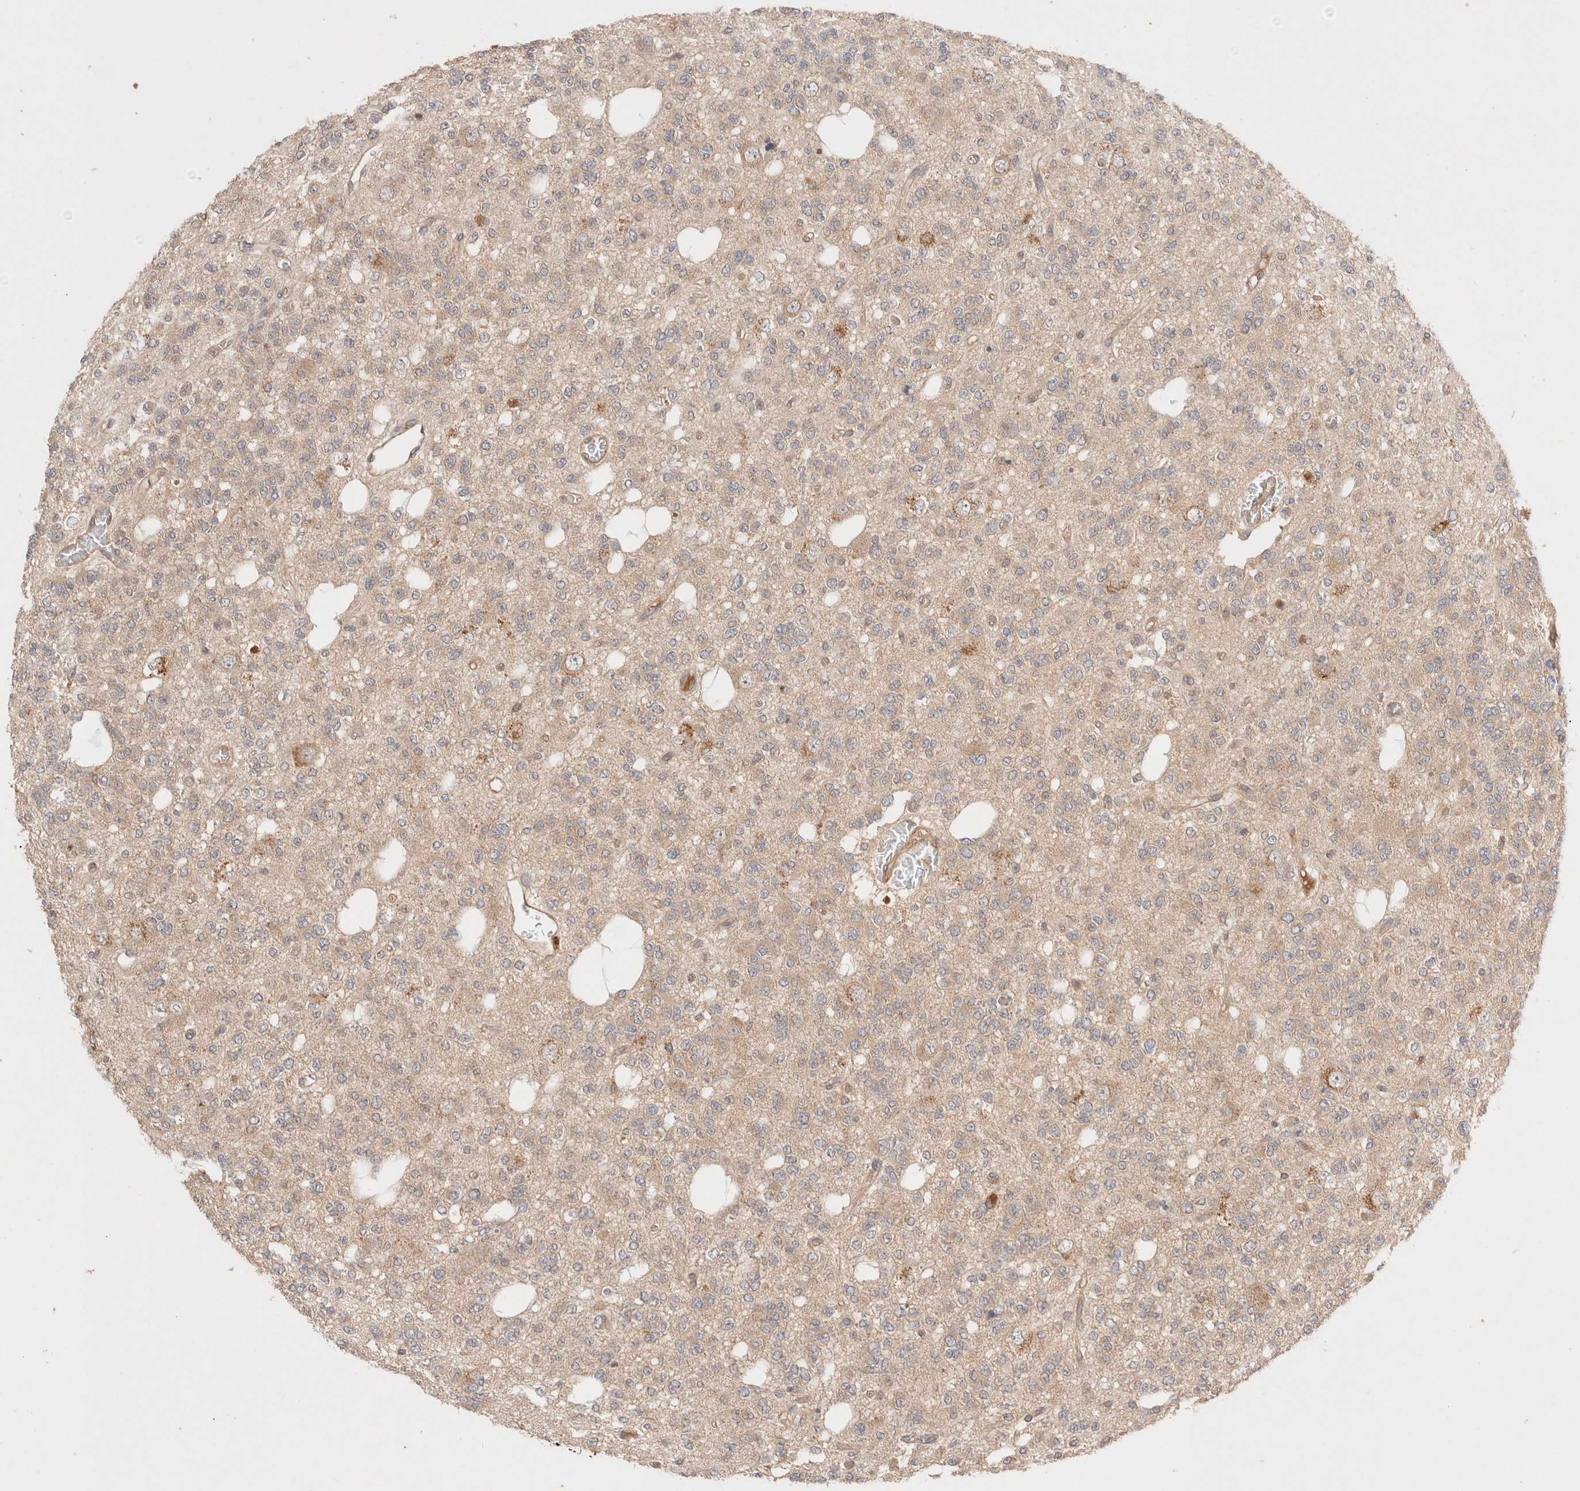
{"staining": {"intensity": "moderate", "quantity": "25%-75%", "location": "cytoplasmic/membranous"}, "tissue": "glioma", "cell_type": "Tumor cells", "image_type": "cancer", "snomed": [{"axis": "morphology", "description": "Glioma, malignant, Low grade"}, {"axis": "topography", "description": "Brain"}], "caption": "Malignant glioma (low-grade) stained with a protein marker exhibits moderate staining in tumor cells.", "gene": "CARNMT1", "patient": {"sex": "male", "age": 38}}